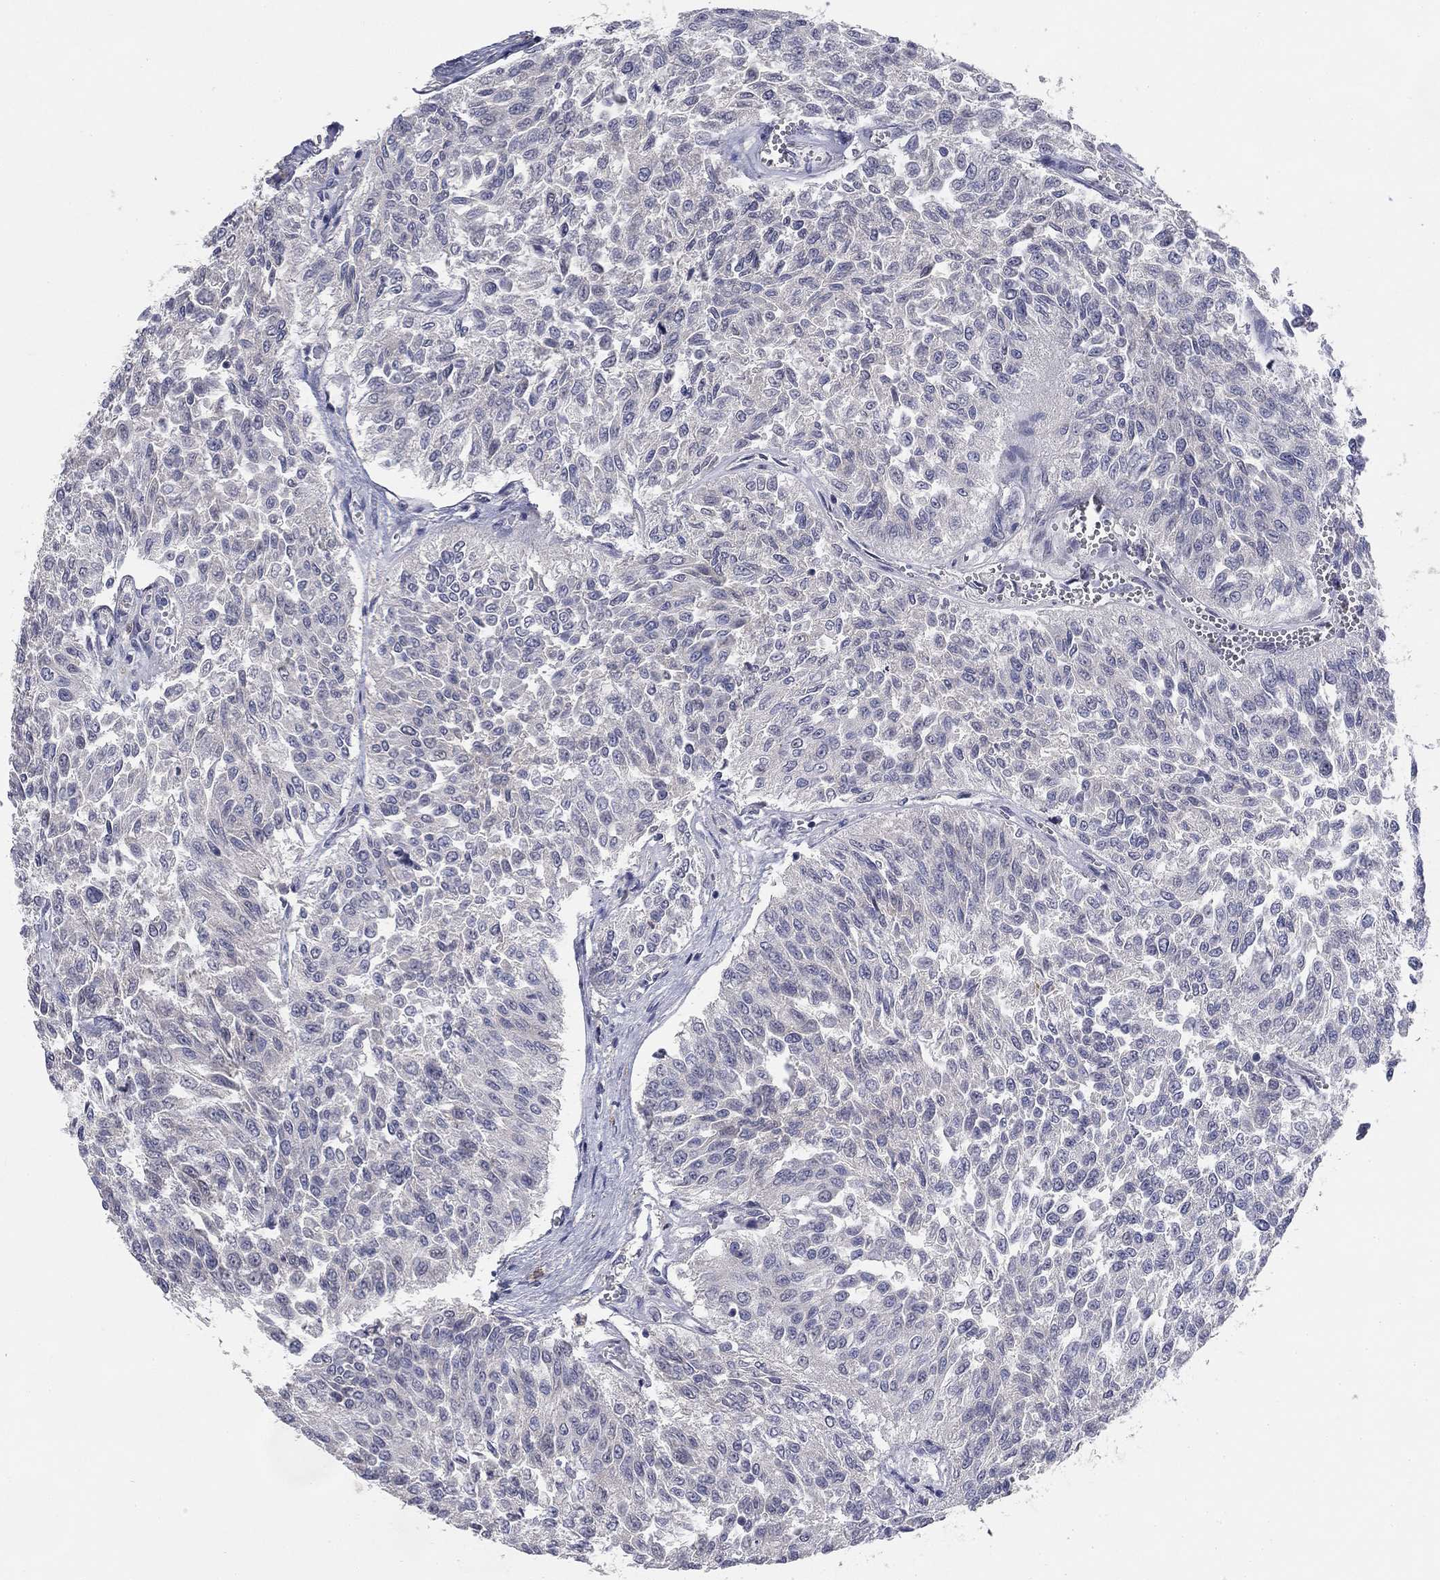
{"staining": {"intensity": "negative", "quantity": "none", "location": "none"}, "tissue": "urothelial cancer", "cell_type": "Tumor cells", "image_type": "cancer", "snomed": [{"axis": "morphology", "description": "Urothelial carcinoma, Low grade"}, {"axis": "topography", "description": "Urinary bladder"}], "caption": "Urothelial cancer stained for a protein using immunohistochemistry (IHC) exhibits no staining tumor cells.", "gene": "CD274", "patient": {"sex": "male", "age": 78}}